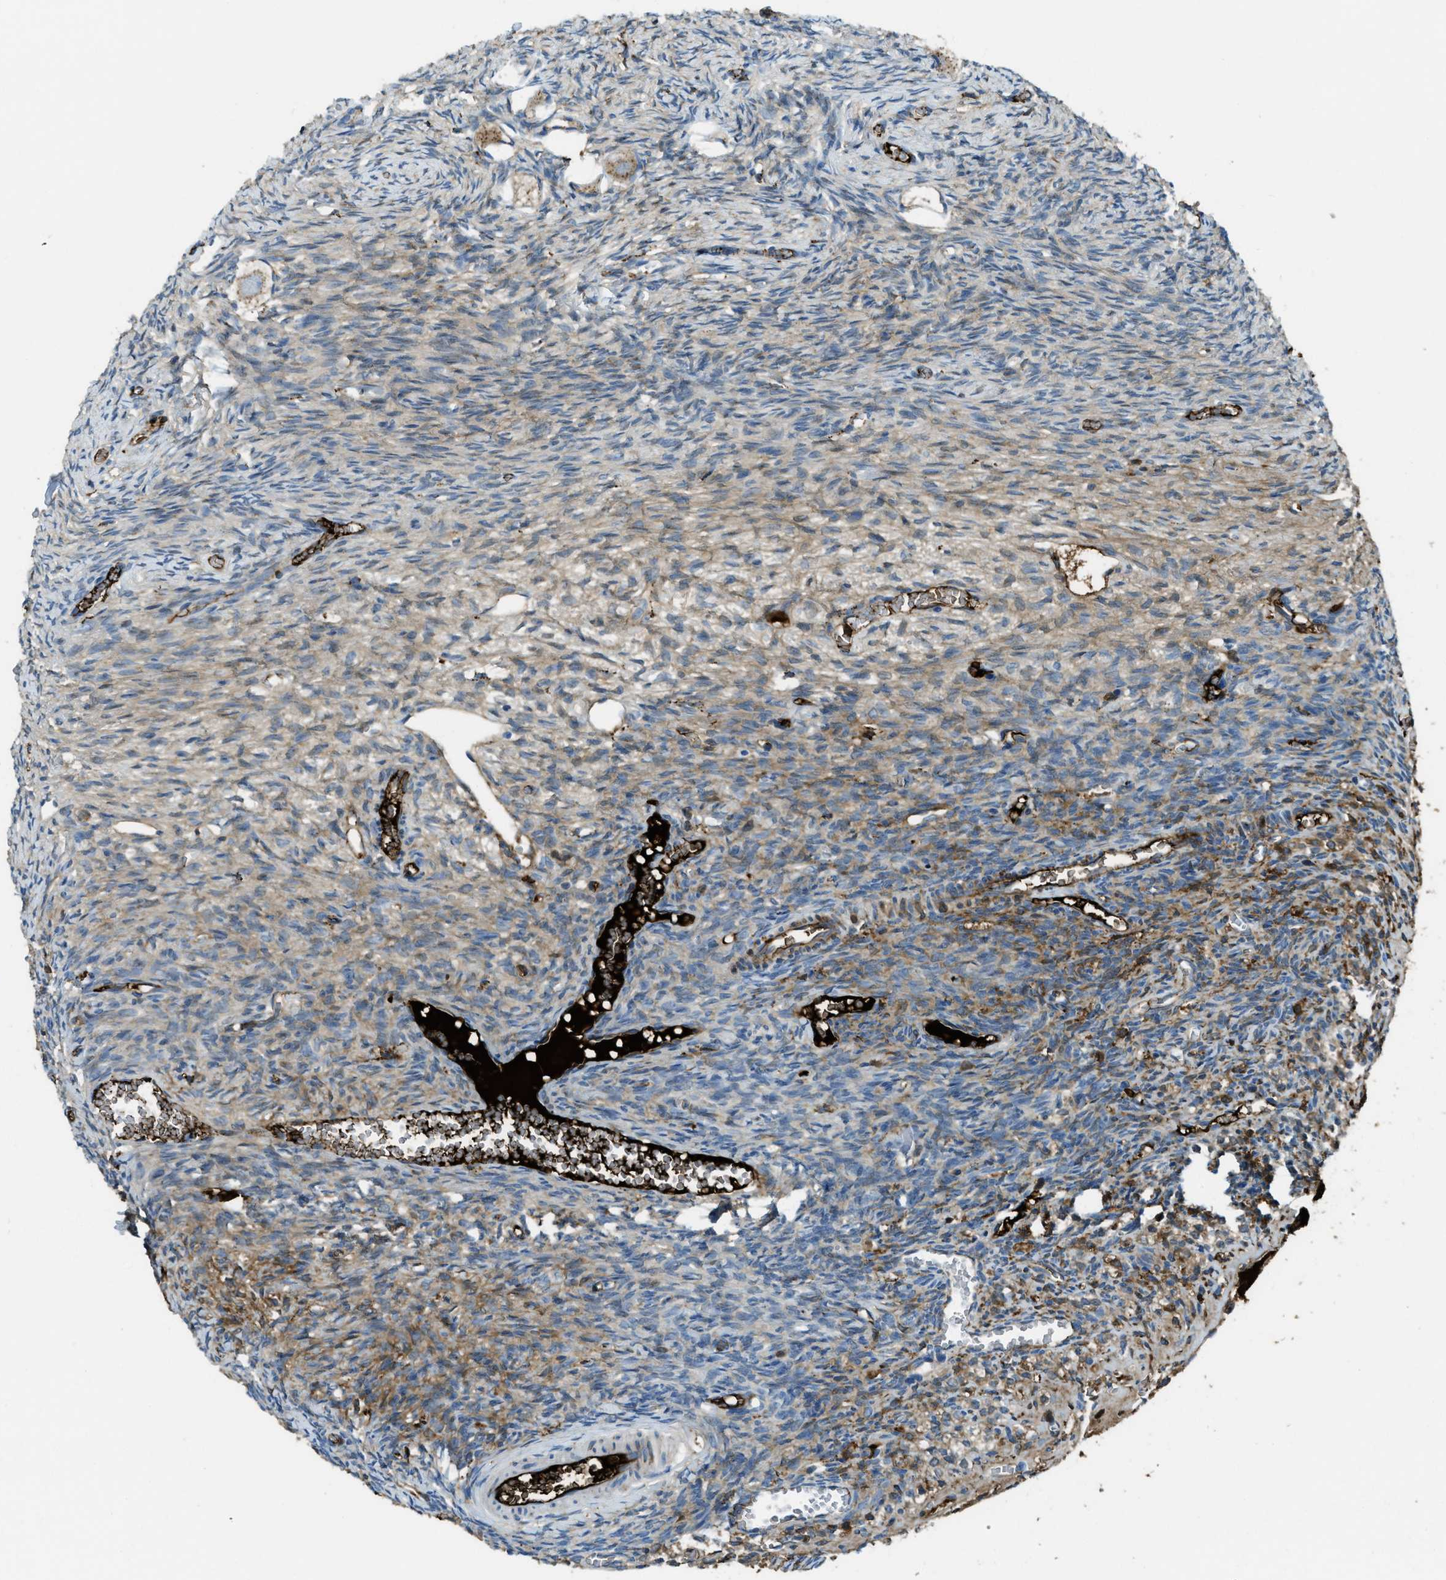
{"staining": {"intensity": "moderate", "quantity": "25%-75%", "location": "cytoplasmic/membranous"}, "tissue": "ovary", "cell_type": "Follicle cells", "image_type": "normal", "snomed": [{"axis": "morphology", "description": "Normal tissue, NOS"}, {"axis": "topography", "description": "Ovary"}], "caption": "Immunohistochemistry (IHC) photomicrograph of benign ovary: ovary stained using immunohistochemistry shows medium levels of moderate protein expression localized specifically in the cytoplasmic/membranous of follicle cells, appearing as a cytoplasmic/membranous brown color.", "gene": "TRIM59", "patient": {"sex": "female", "age": 27}}